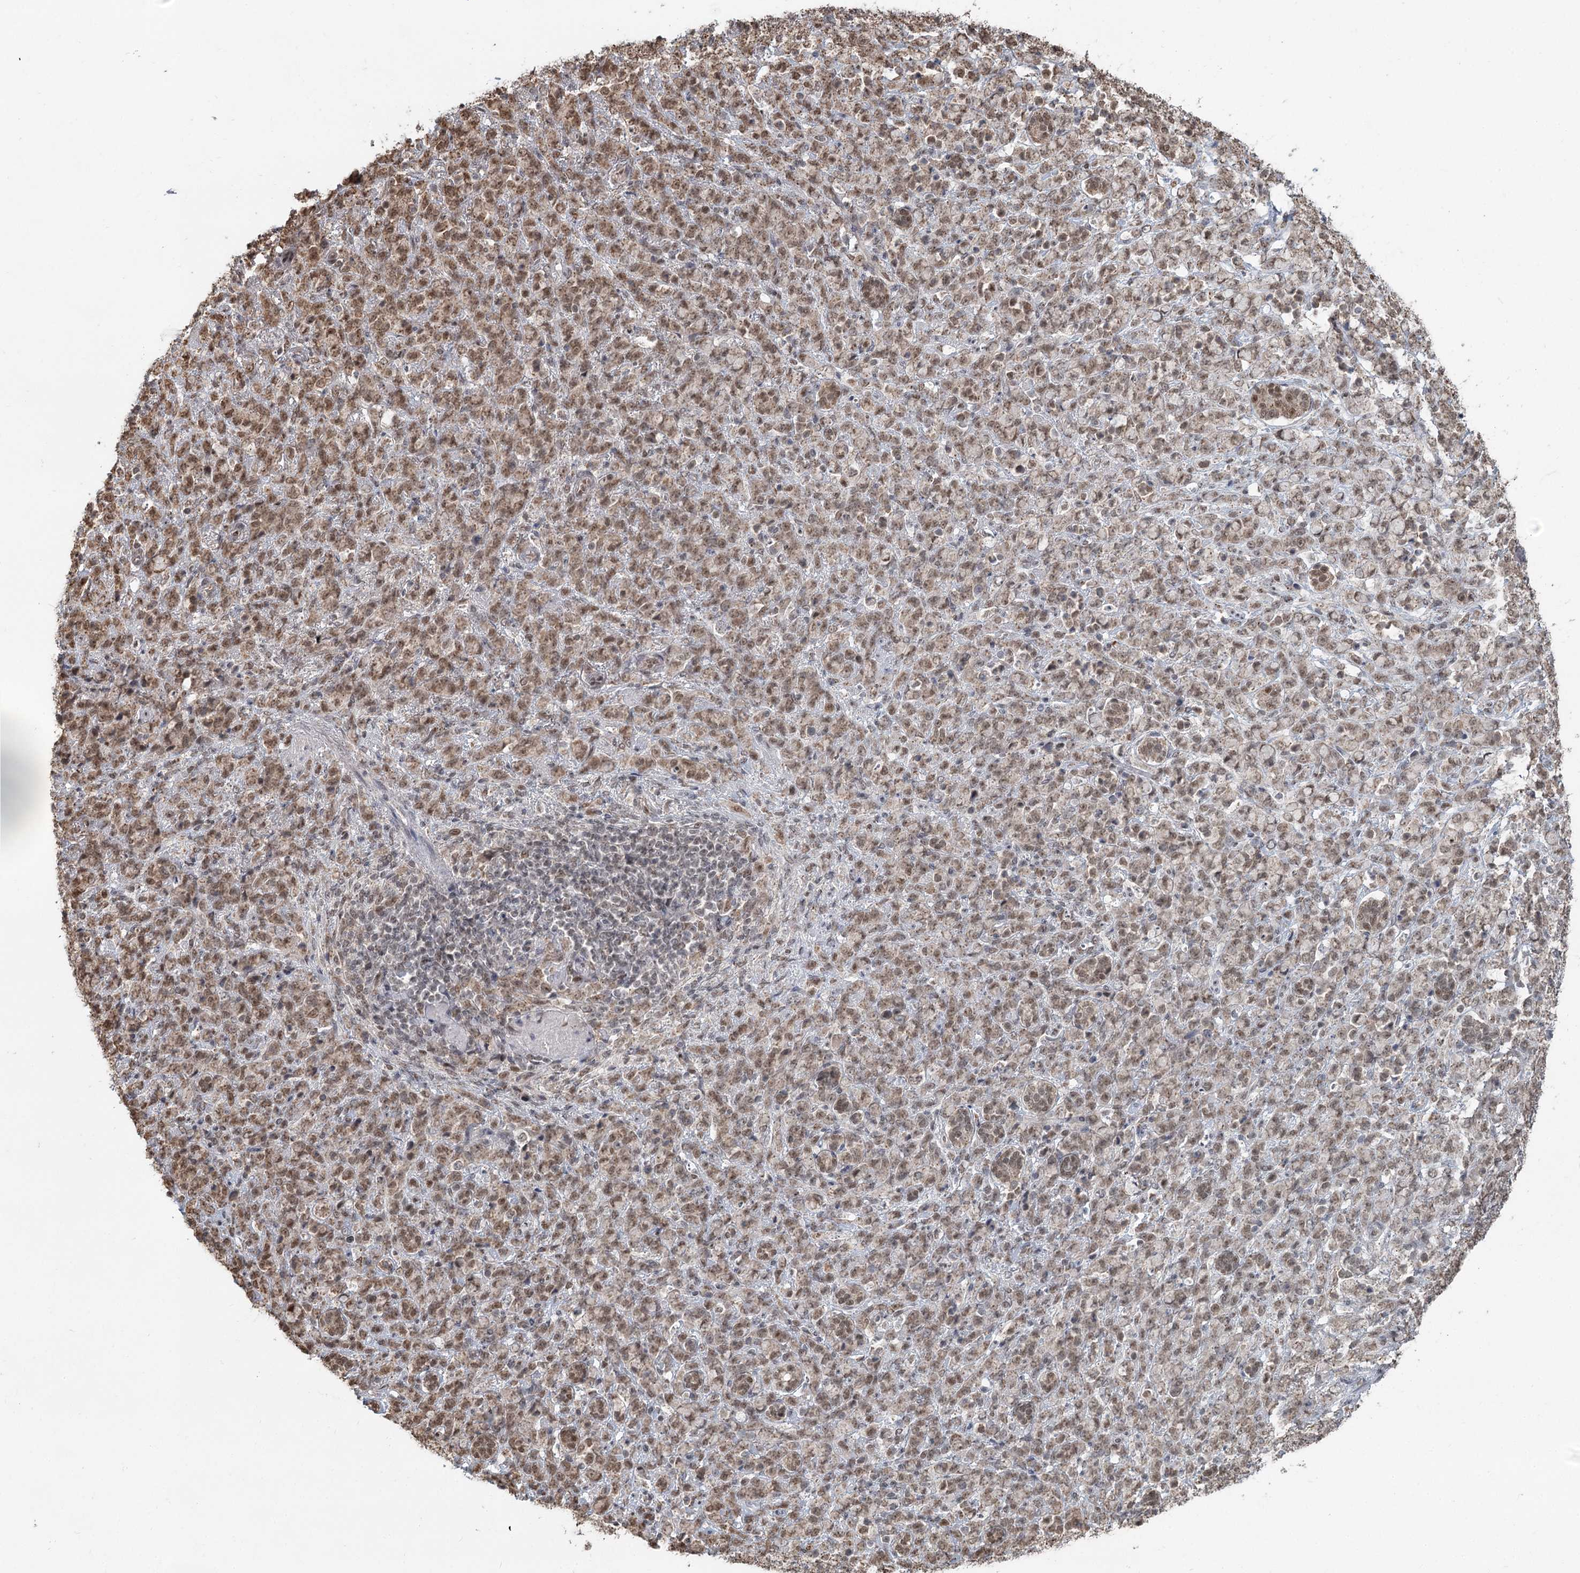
{"staining": {"intensity": "moderate", "quantity": ">75%", "location": "nuclear"}, "tissue": "stomach cancer", "cell_type": "Tumor cells", "image_type": "cancer", "snomed": [{"axis": "morphology", "description": "Adenocarcinoma, NOS"}, {"axis": "topography", "description": "Stomach"}], "caption": "DAB immunohistochemical staining of stomach cancer (adenocarcinoma) demonstrates moderate nuclear protein staining in approximately >75% of tumor cells. The staining is performed using DAB (3,3'-diaminobenzidine) brown chromogen to label protein expression. The nuclei are counter-stained blue using hematoxylin.", "gene": "GPALPP1", "patient": {"sex": "female", "age": 79}}